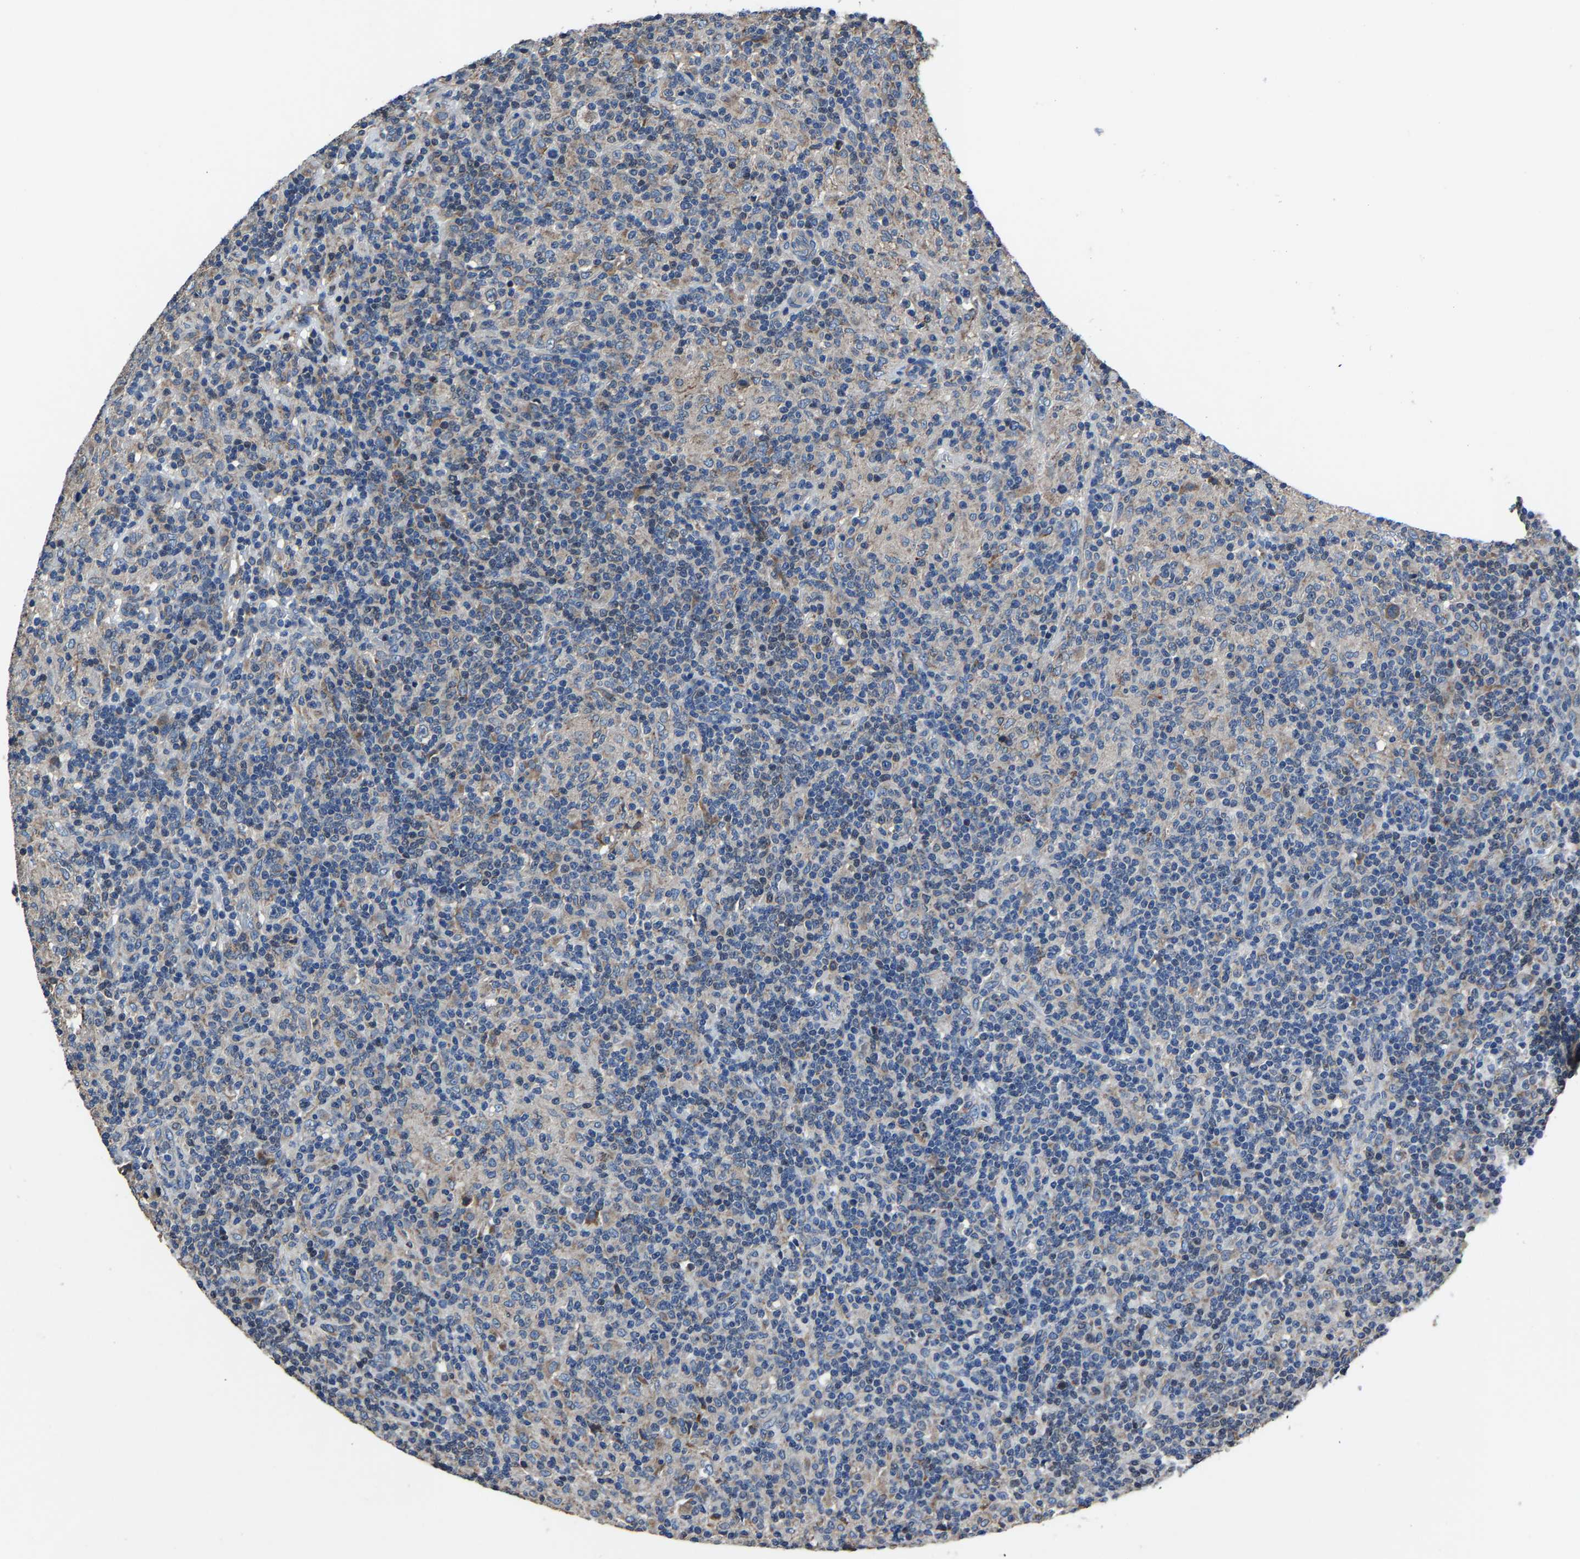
{"staining": {"intensity": "negative", "quantity": "none", "location": "none"}, "tissue": "lymphoma", "cell_type": "Tumor cells", "image_type": "cancer", "snomed": [{"axis": "morphology", "description": "Hodgkin's disease, NOS"}, {"axis": "topography", "description": "Lymph node"}], "caption": "An image of human Hodgkin's disease is negative for staining in tumor cells.", "gene": "STRBP", "patient": {"sex": "male", "age": 70}}